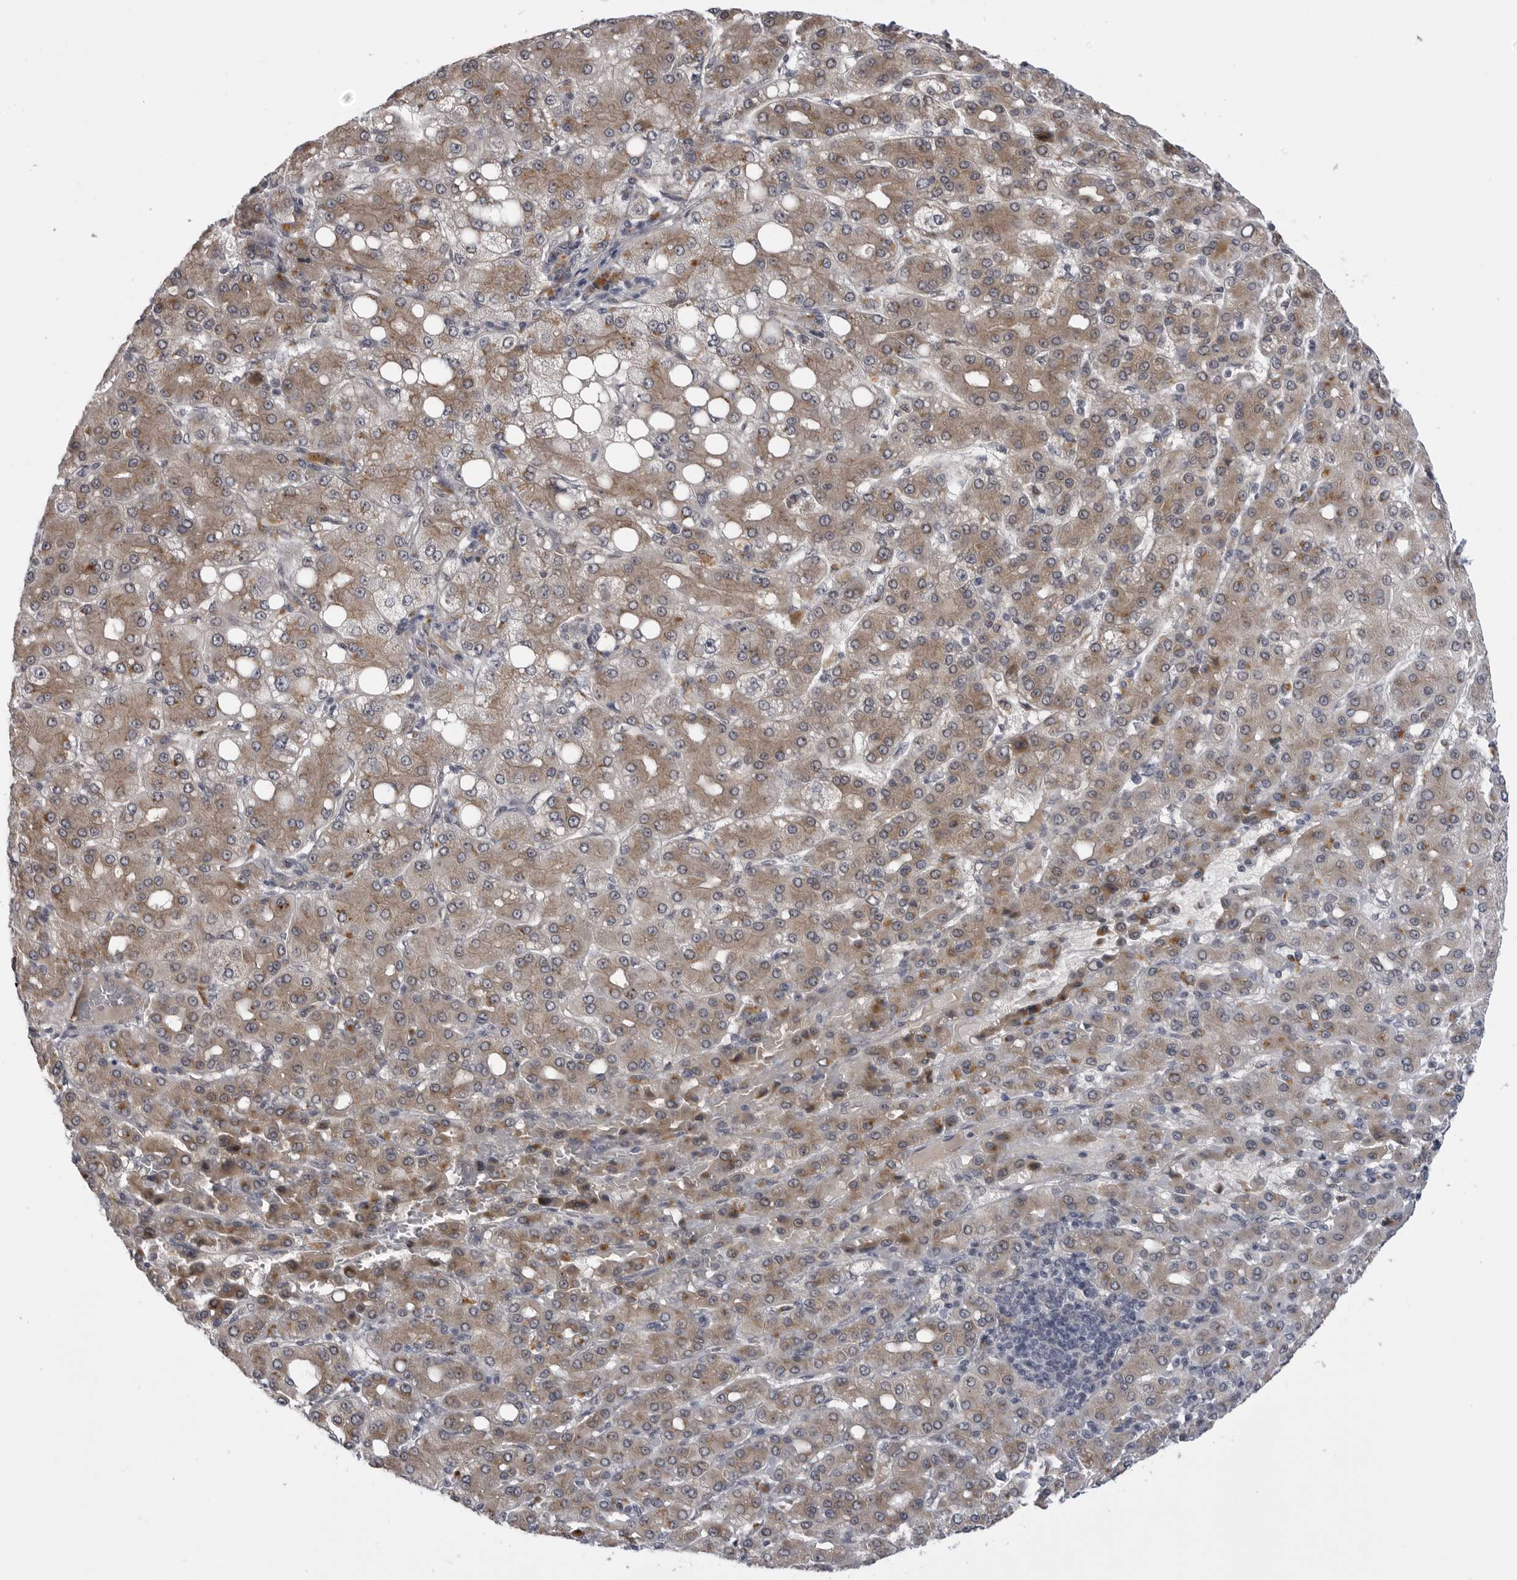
{"staining": {"intensity": "moderate", "quantity": ">75%", "location": "cytoplasmic/membranous"}, "tissue": "liver cancer", "cell_type": "Tumor cells", "image_type": "cancer", "snomed": [{"axis": "morphology", "description": "Carcinoma, Hepatocellular, NOS"}, {"axis": "topography", "description": "Liver"}], "caption": "Human hepatocellular carcinoma (liver) stained with a protein marker shows moderate staining in tumor cells.", "gene": "LRRC45", "patient": {"sex": "male", "age": 65}}